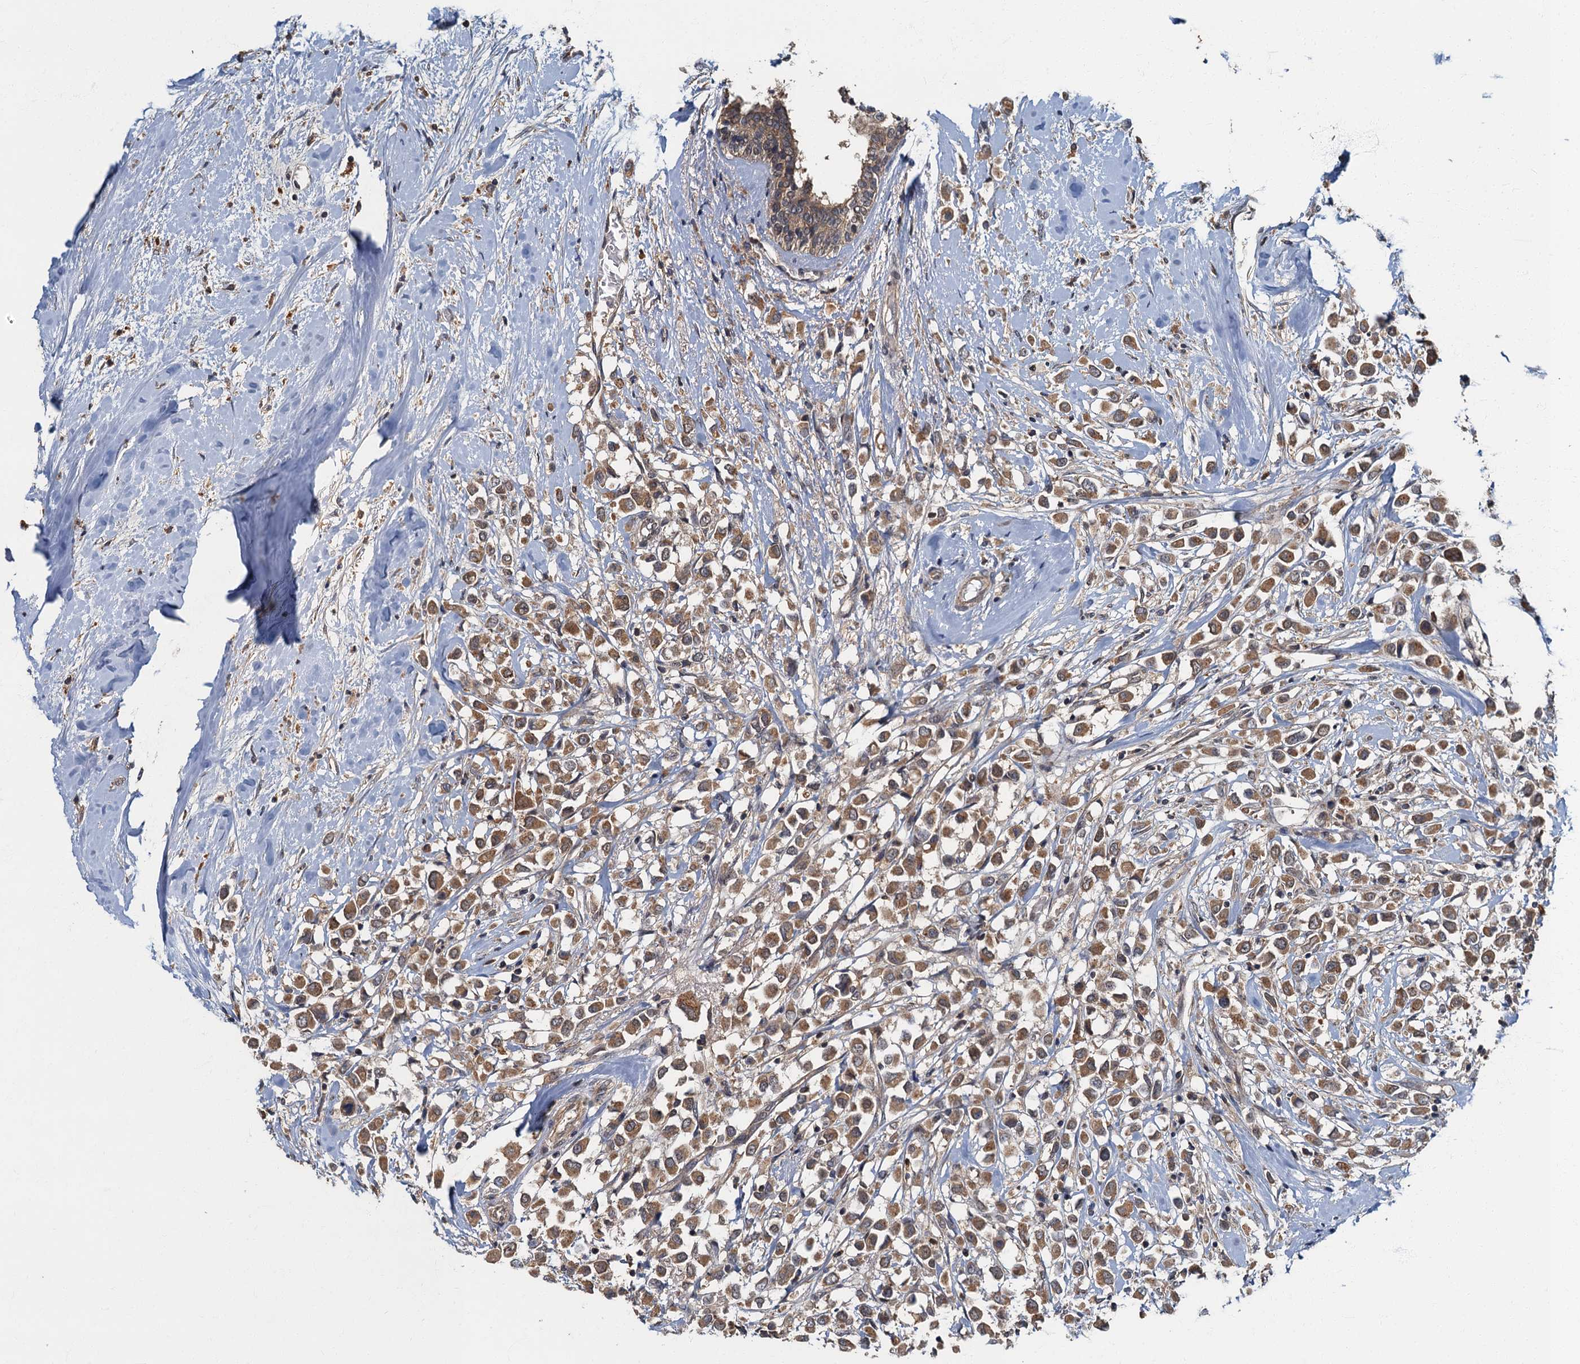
{"staining": {"intensity": "moderate", "quantity": ">75%", "location": "cytoplasmic/membranous"}, "tissue": "breast cancer", "cell_type": "Tumor cells", "image_type": "cancer", "snomed": [{"axis": "morphology", "description": "Duct carcinoma"}, {"axis": "topography", "description": "Breast"}], "caption": "Protein staining of breast intraductal carcinoma tissue exhibits moderate cytoplasmic/membranous positivity in approximately >75% of tumor cells.", "gene": "WDCP", "patient": {"sex": "female", "age": 87}}